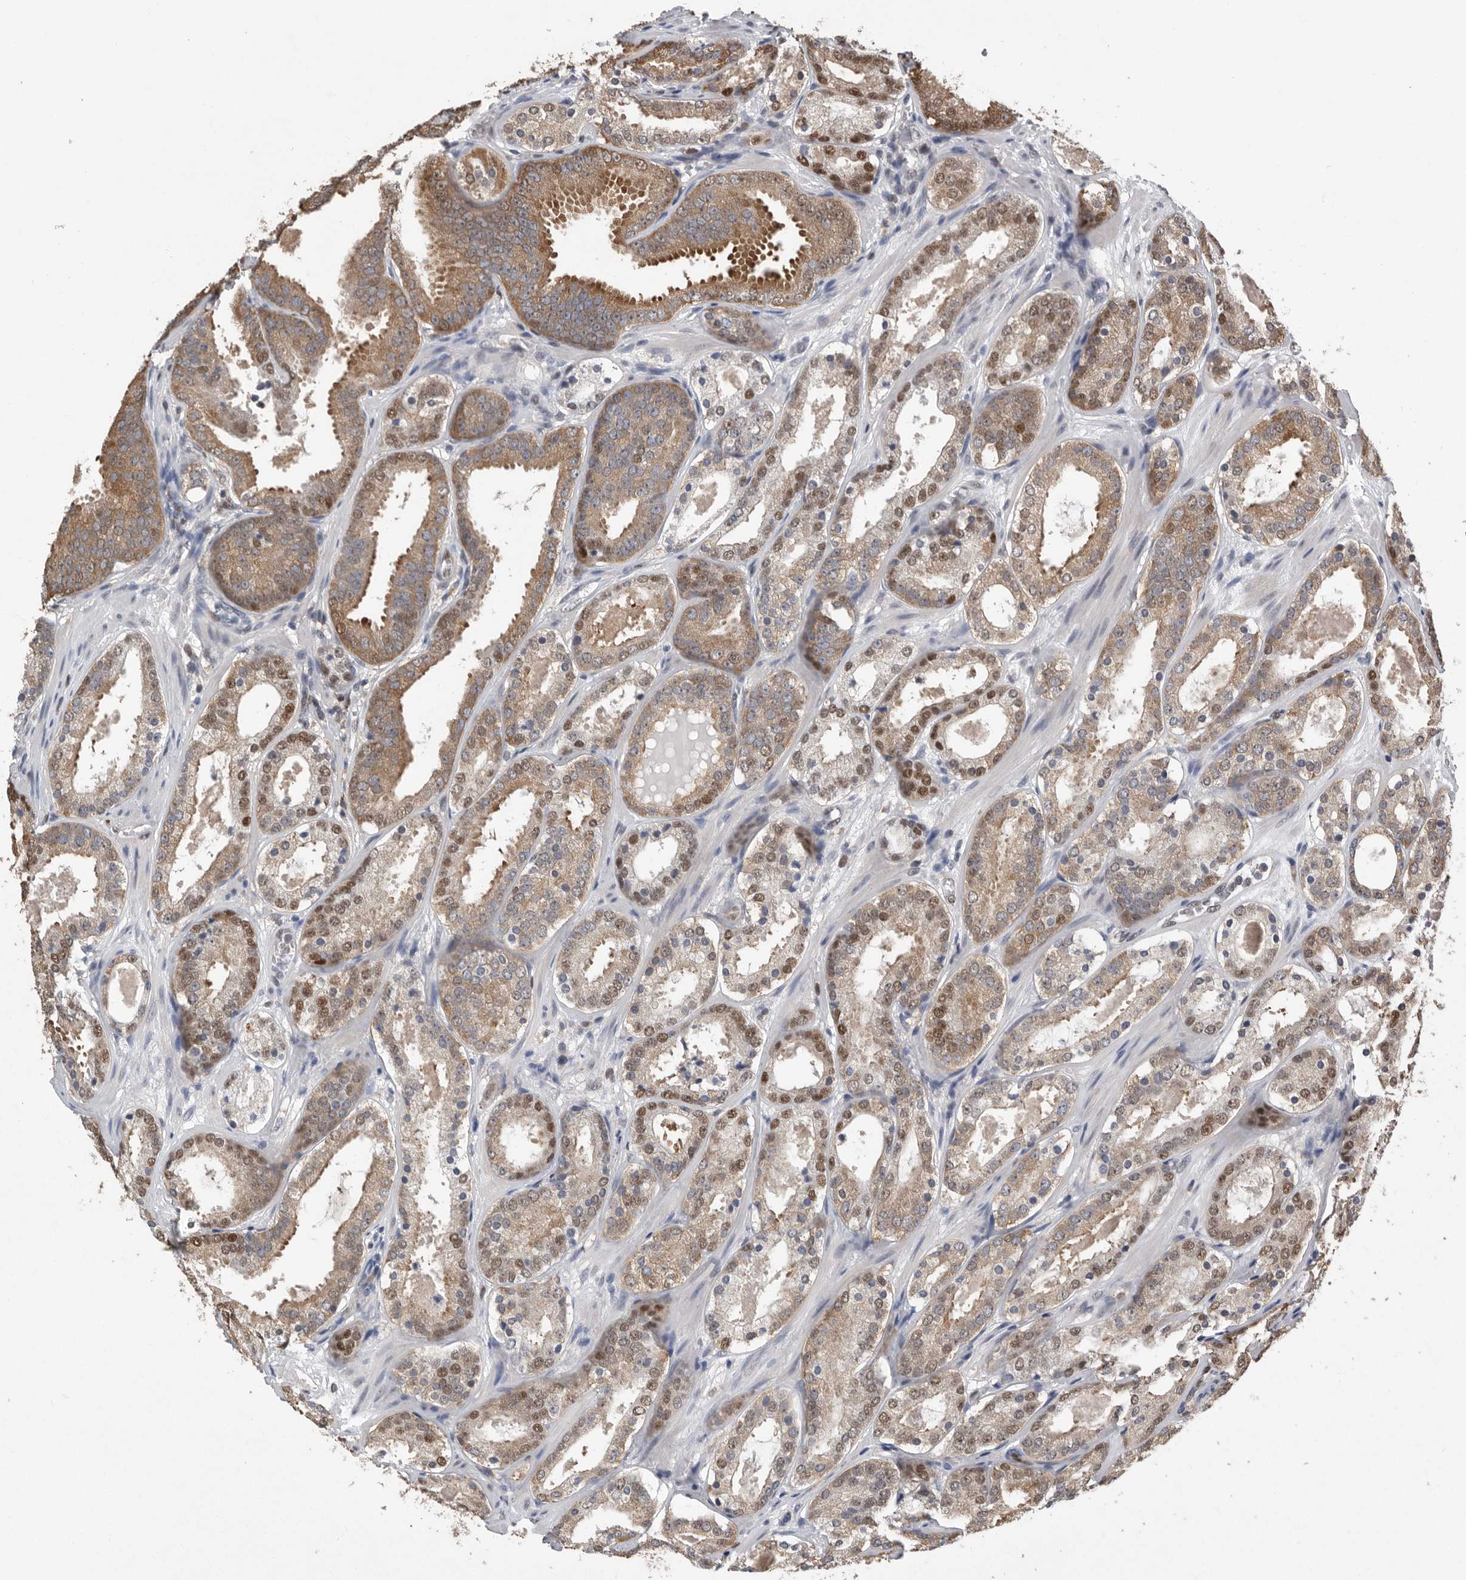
{"staining": {"intensity": "moderate", "quantity": ">75%", "location": "cytoplasmic/membranous,nuclear"}, "tissue": "prostate cancer", "cell_type": "Tumor cells", "image_type": "cancer", "snomed": [{"axis": "morphology", "description": "Adenocarcinoma, Low grade"}, {"axis": "topography", "description": "Prostate"}], "caption": "Tumor cells display medium levels of moderate cytoplasmic/membranous and nuclear positivity in about >75% of cells in human prostate low-grade adenocarcinoma.", "gene": "PDCD4", "patient": {"sex": "male", "age": 69}}